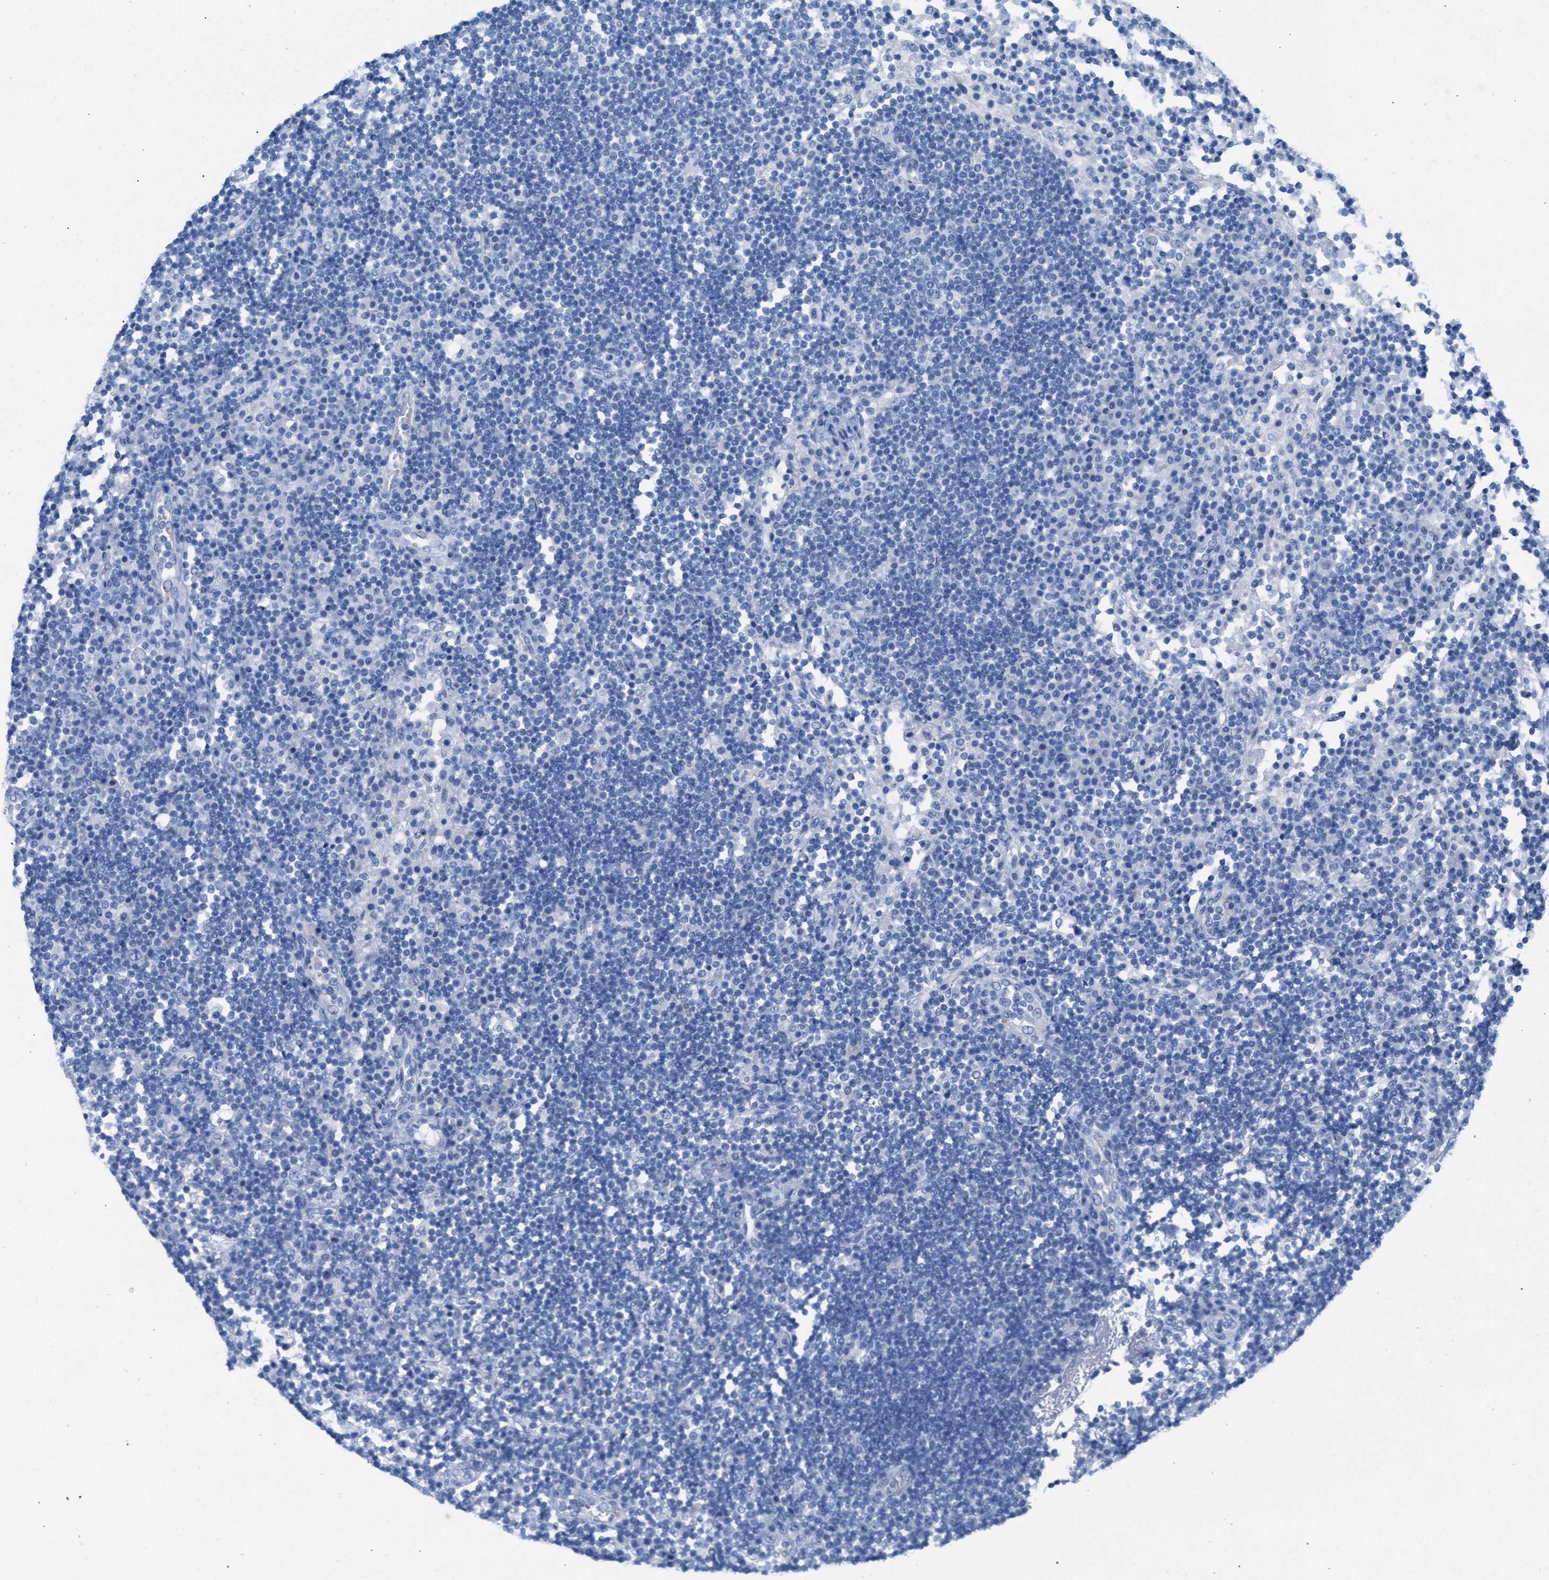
{"staining": {"intensity": "negative", "quantity": "none", "location": "none"}, "tissue": "lymph node", "cell_type": "Germinal center cells", "image_type": "normal", "snomed": [{"axis": "morphology", "description": "Normal tissue, NOS"}, {"axis": "topography", "description": "Lymph node"}], "caption": "An IHC photomicrograph of normal lymph node is shown. There is no staining in germinal center cells of lymph node.", "gene": "ANKFN1", "patient": {"sex": "female", "age": 53}}